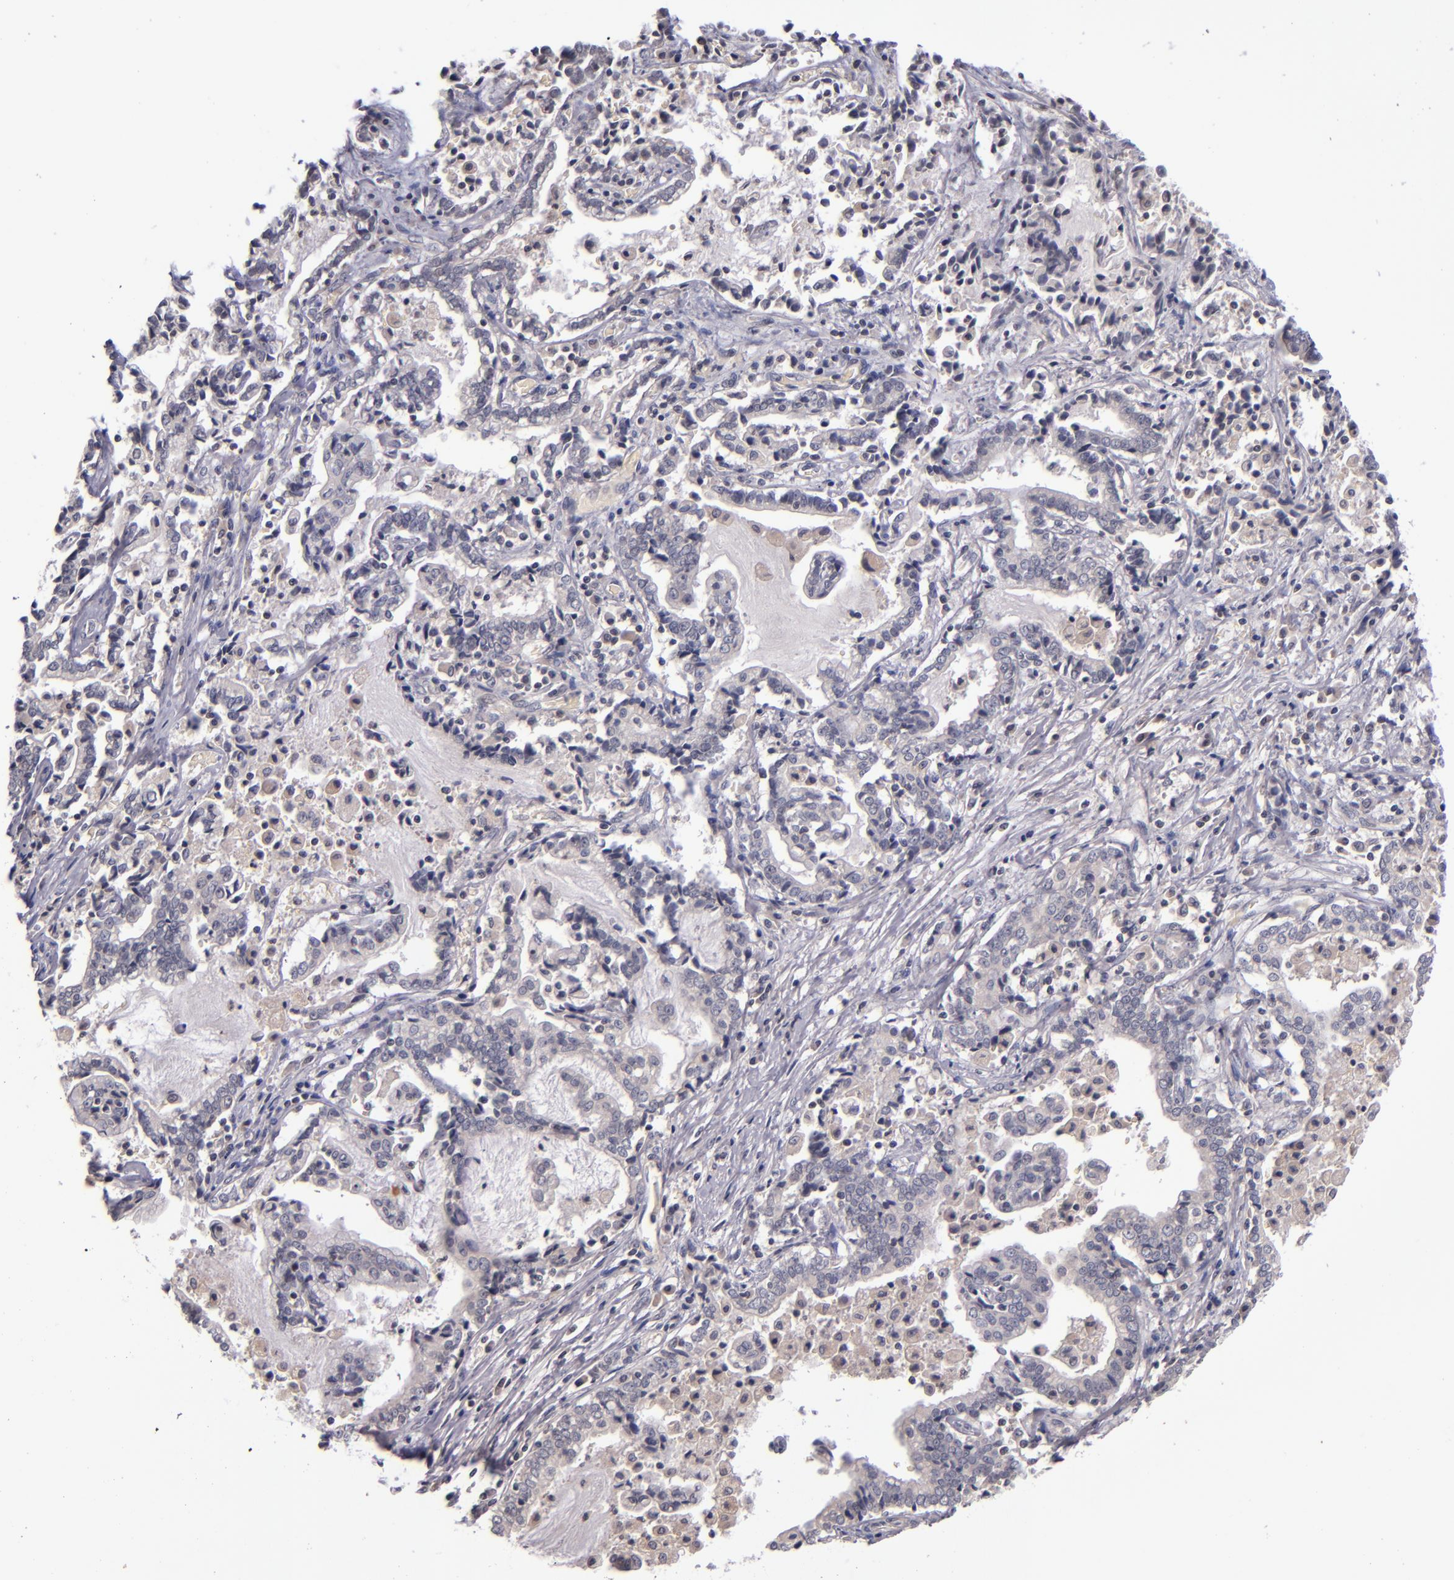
{"staining": {"intensity": "negative", "quantity": "none", "location": "none"}, "tissue": "liver cancer", "cell_type": "Tumor cells", "image_type": "cancer", "snomed": [{"axis": "morphology", "description": "Cholangiocarcinoma"}, {"axis": "topography", "description": "Liver"}], "caption": "Human cholangiocarcinoma (liver) stained for a protein using IHC reveals no staining in tumor cells.", "gene": "TSC2", "patient": {"sex": "male", "age": 57}}